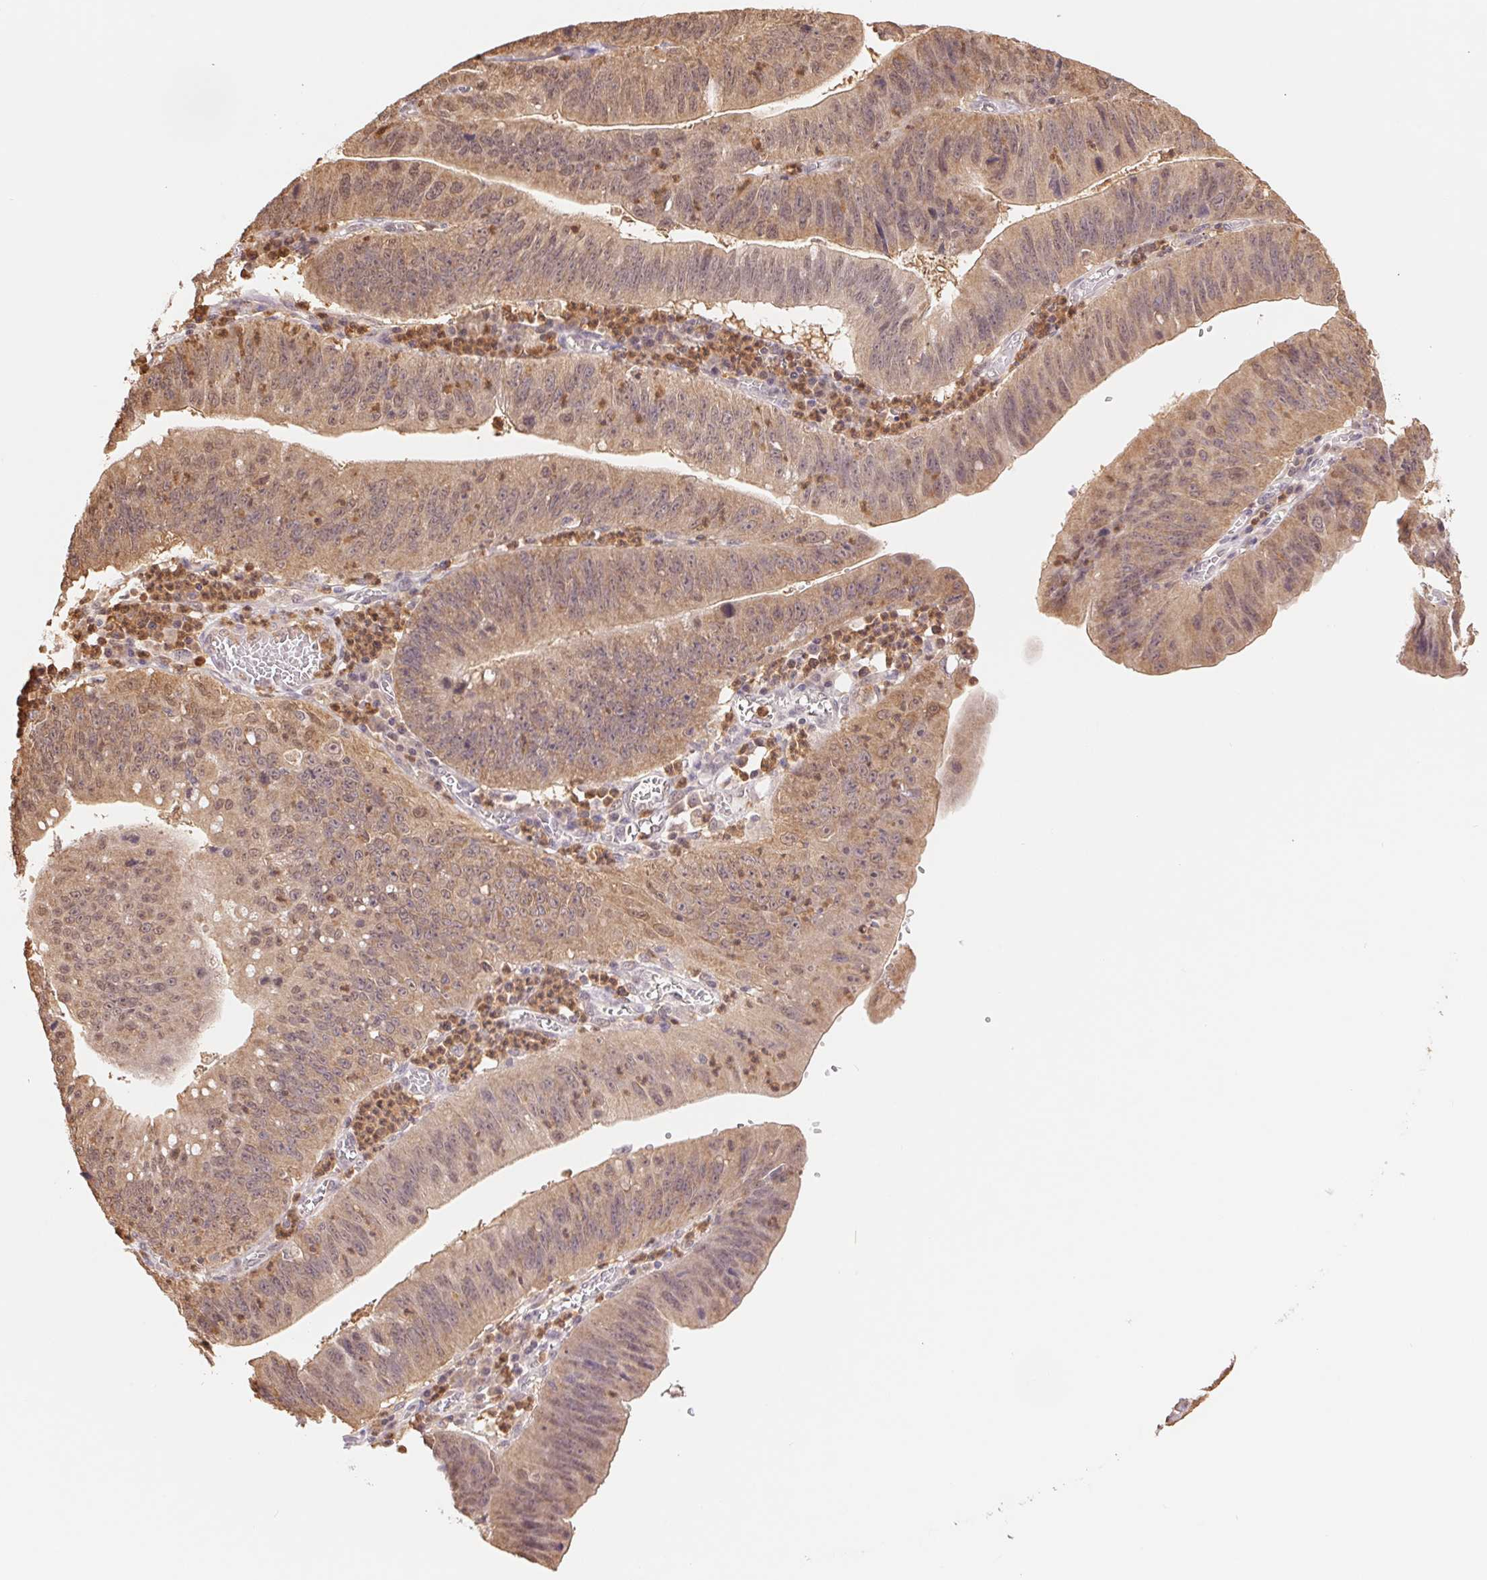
{"staining": {"intensity": "moderate", "quantity": ">75%", "location": "cytoplasmic/membranous,nuclear"}, "tissue": "stomach cancer", "cell_type": "Tumor cells", "image_type": "cancer", "snomed": [{"axis": "morphology", "description": "Adenocarcinoma, NOS"}, {"axis": "topography", "description": "Stomach"}], "caption": "This image demonstrates immunohistochemistry staining of human stomach cancer, with medium moderate cytoplasmic/membranous and nuclear expression in approximately >75% of tumor cells.", "gene": "CDC123", "patient": {"sex": "male", "age": 59}}